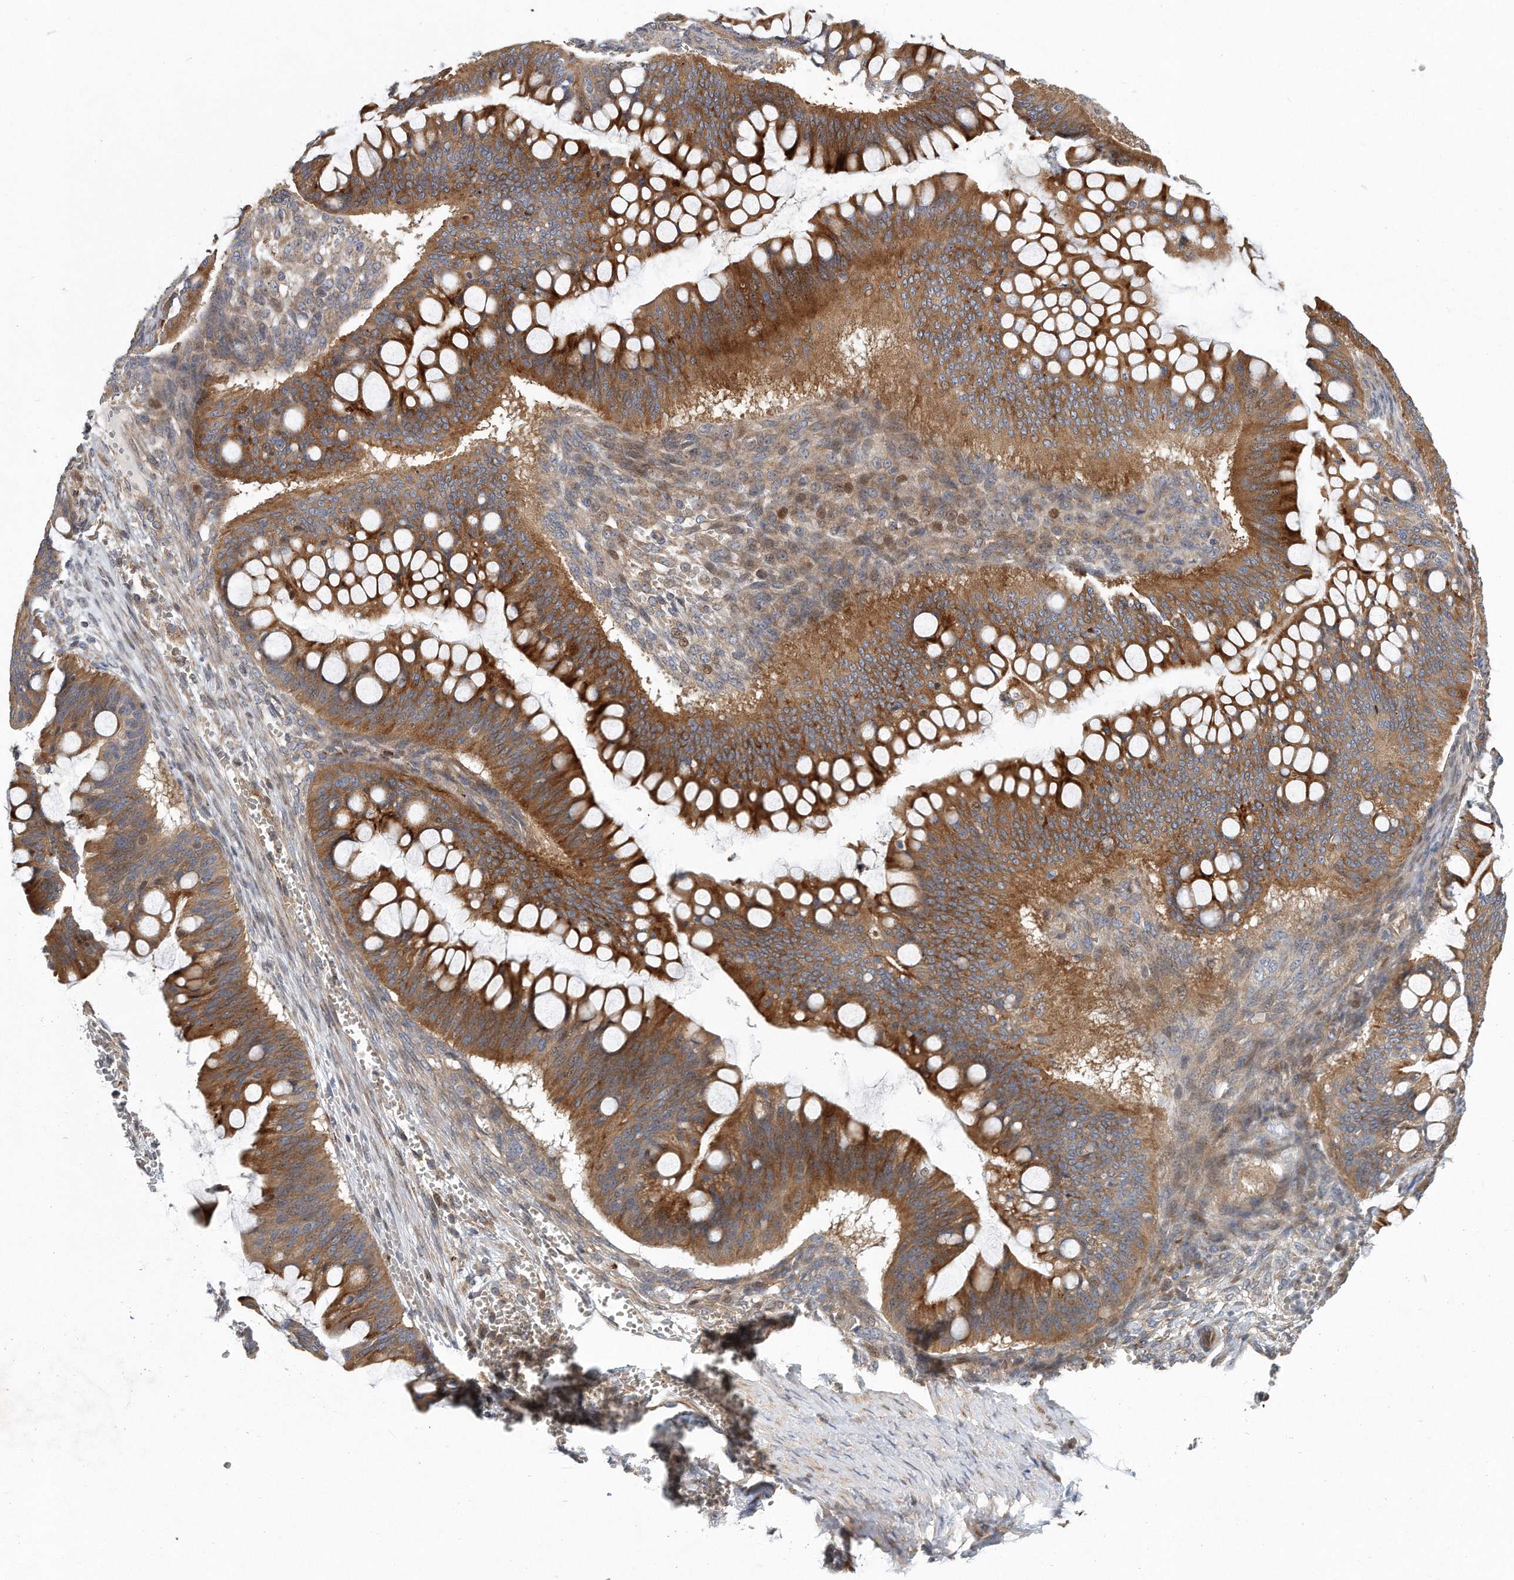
{"staining": {"intensity": "moderate", "quantity": ">75%", "location": "cytoplasmic/membranous"}, "tissue": "ovarian cancer", "cell_type": "Tumor cells", "image_type": "cancer", "snomed": [{"axis": "morphology", "description": "Cystadenocarcinoma, mucinous, NOS"}, {"axis": "topography", "description": "Ovary"}], "caption": "Moderate cytoplasmic/membranous positivity is present in about >75% of tumor cells in mucinous cystadenocarcinoma (ovarian).", "gene": "PCDH8", "patient": {"sex": "female", "age": 73}}